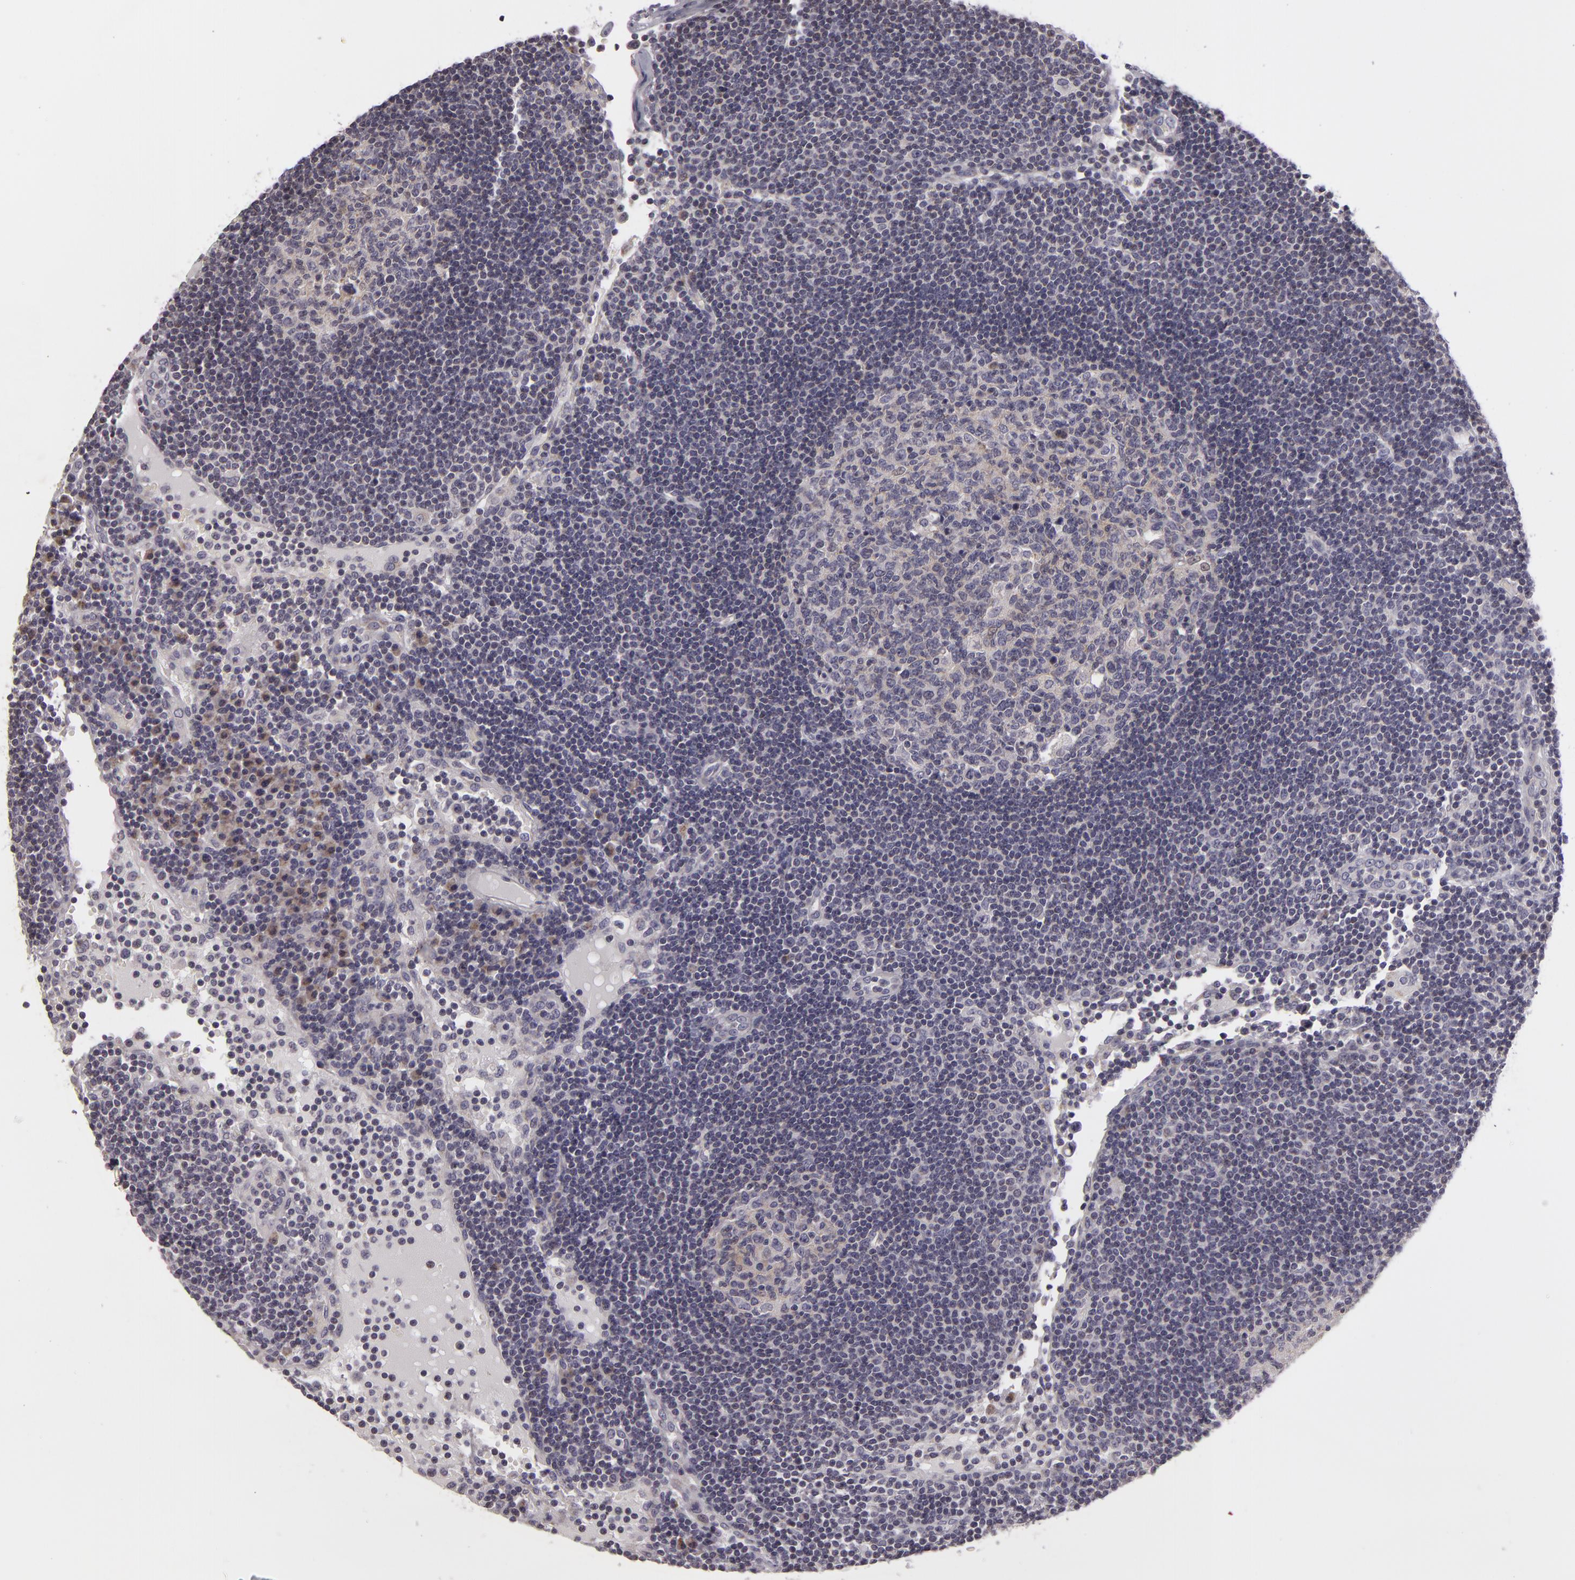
{"staining": {"intensity": "weak", "quantity": ">75%", "location": "cytoplasmic/membranous"}, "tissue": "lymph node", "cell_type": "Germinal center cells", "image_type": "normal", "snomed": [{"axis": "morphology", "description": "Normal tissue, NOS"}, {"axis": "topography", "description": "Lymph node"}], "caption": "Immunohistochemistry of normal human lymph node demonstrates low levels of weak cytoplasmic/membranous positivity in approximately >75% of germinal center cells.", "gene": "ATP2B3", "patient": {"sex": "male", "age": 54}}